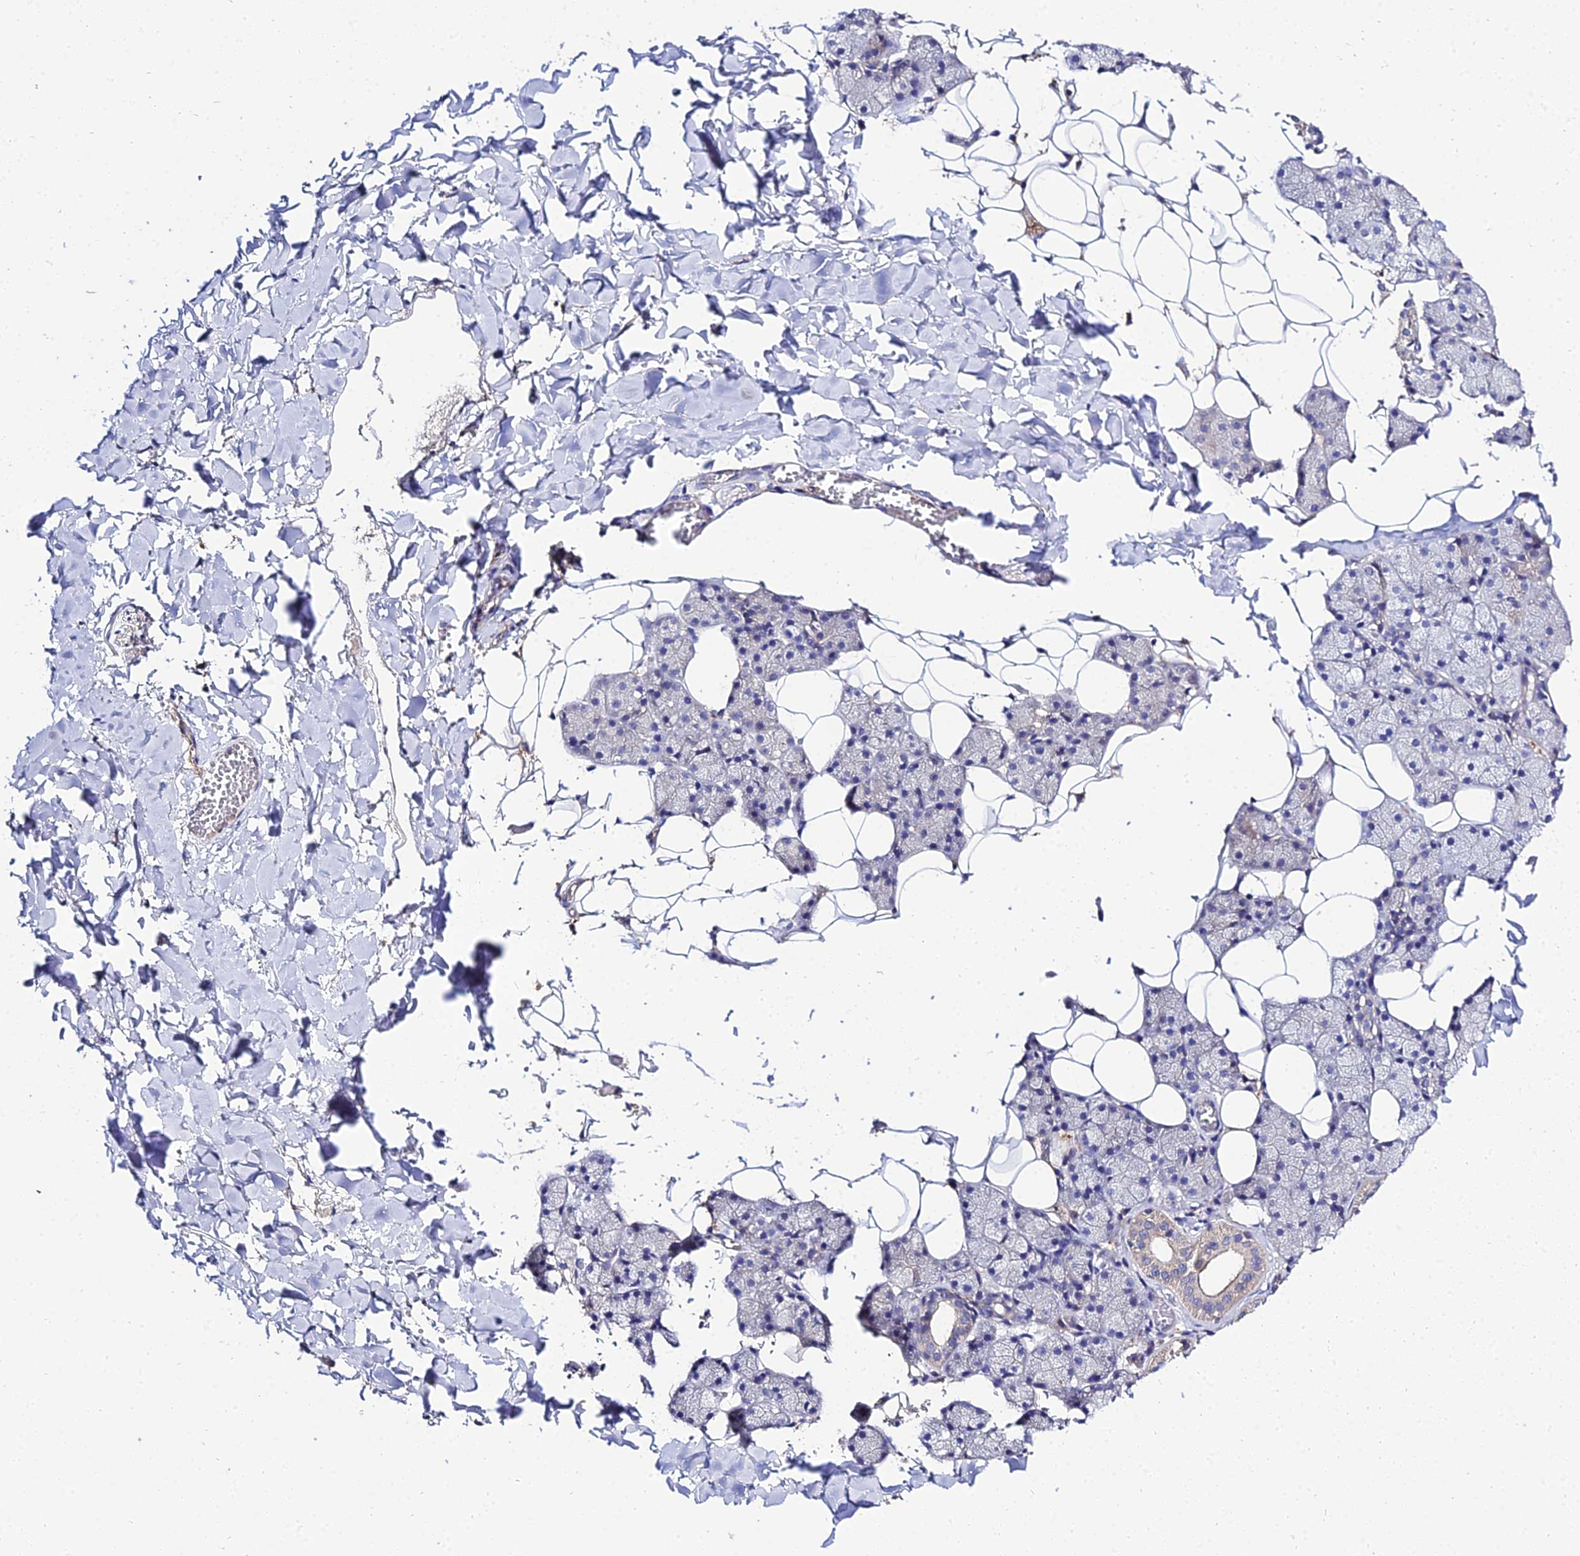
{"staining": {"intensity": "negative", "quantity": "none", "location": "none"}, "tissue": "salivary gland", "cell_type": "Glandular cells", "image_type": "normal", "snomed": [{"axis": "morphology", "description": "Normal tissue, NOS"}, {"axis": "topography", "description": "Salivary gland"}], "caption": "IHC photomicrograph of unremarkable salivary gland stained for a protein (brown), which demonstrates no expression in glandular cells.", "gene": "C2orf69", "patient": {"sex": "female", "age": 33}}